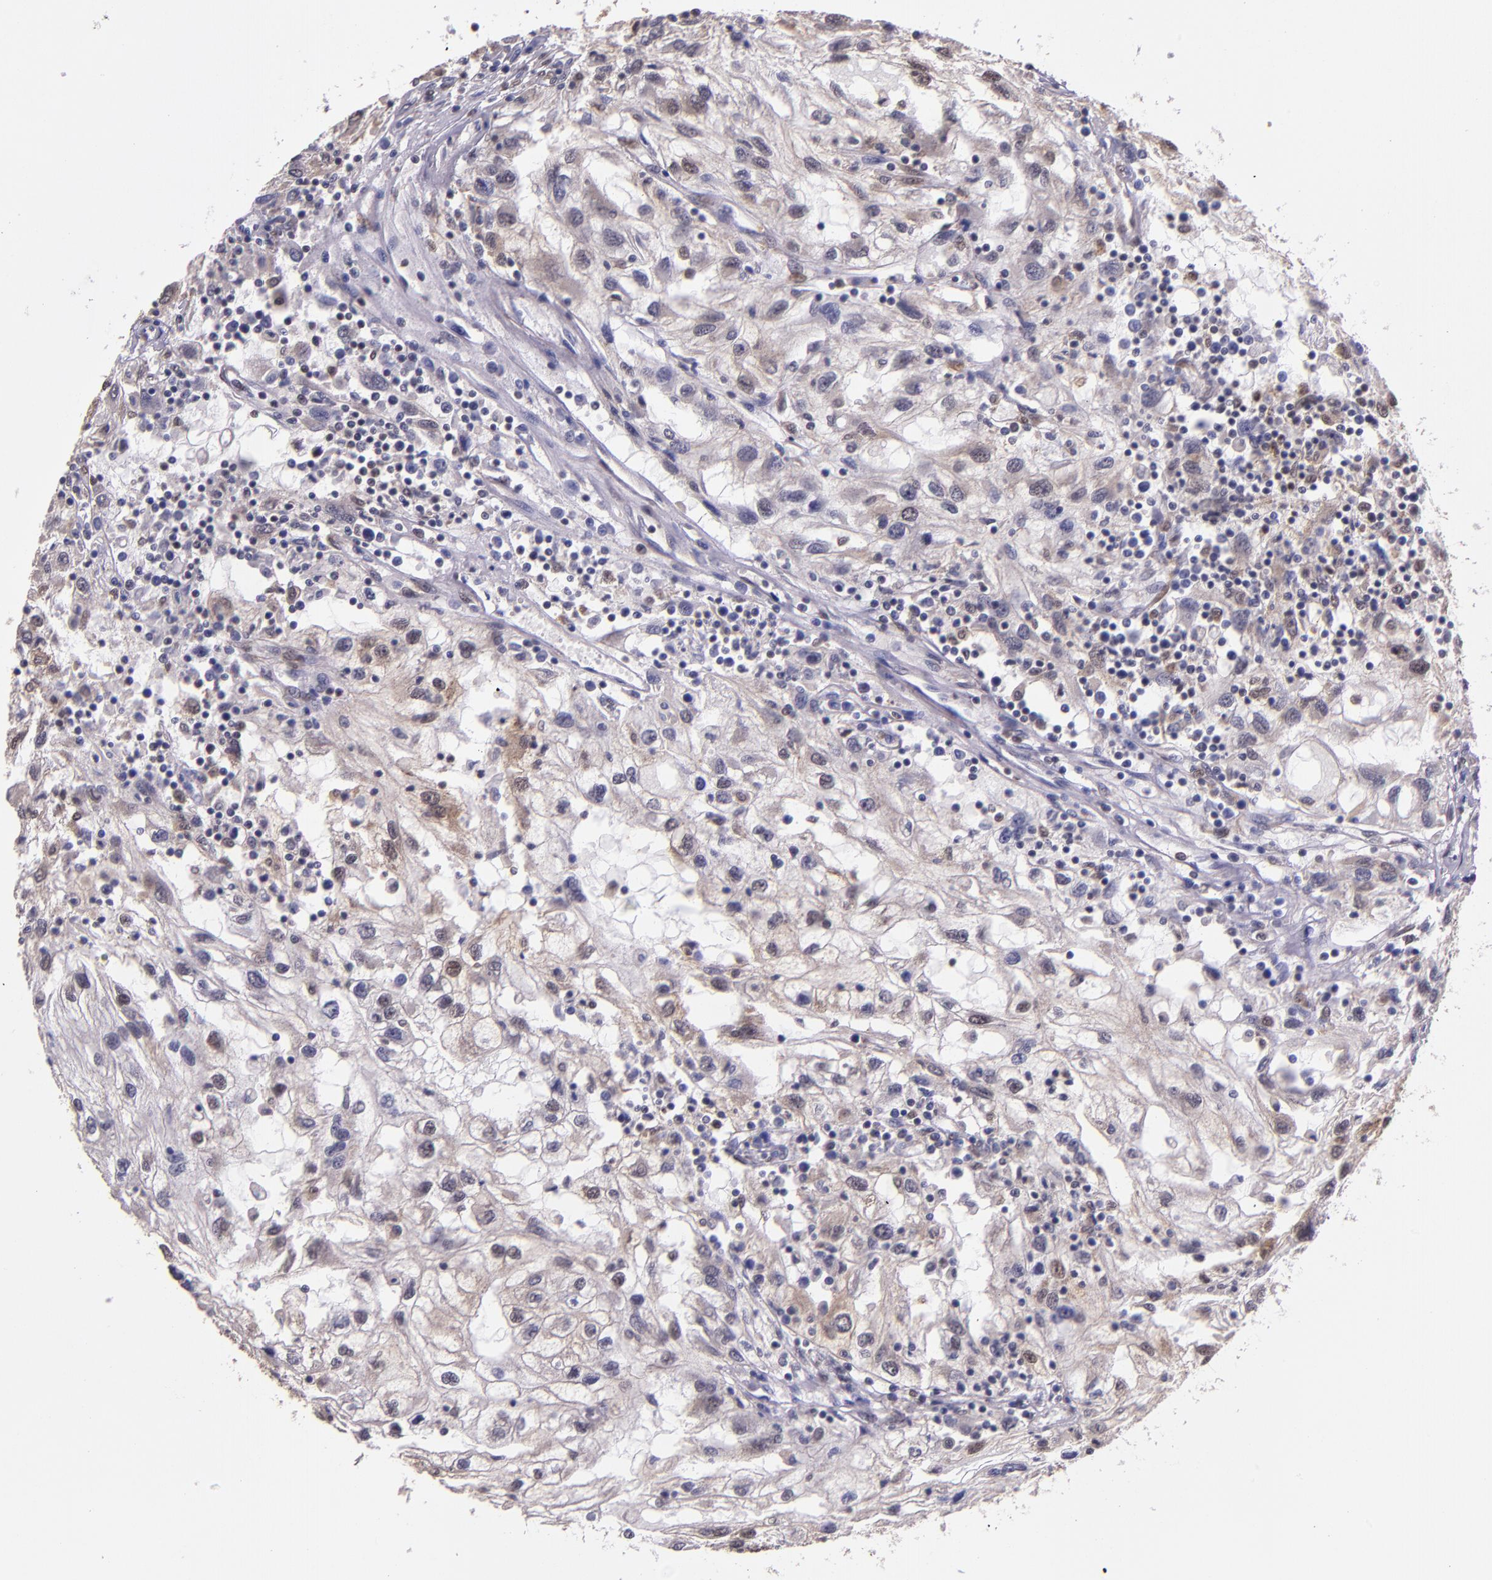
{"staining": {"intensity": "weak", "quantity": "25%-75%", "location": "cytoplasmic/membranous,nuclear"}, "tissue": "renal cancer", "cell_type": "Tumor cells", "image_type": "cancer", "snomed": [{"axis": "morphology", "description": "Normal tissue, NOS"}, {"axis": "morphology", "description": "Adenocarcinoma, NOS"}, {"axis": "topography", "description": "Kidney"}], "caption": "Protein expression analysis of human renal adenocarcinoma reveals weak cytoplasmic/membranous and nuclear staining in about 25%-75% of tumor cells.", "gene": "STAT6", "patient": {"sex": "male", "age": 71}}